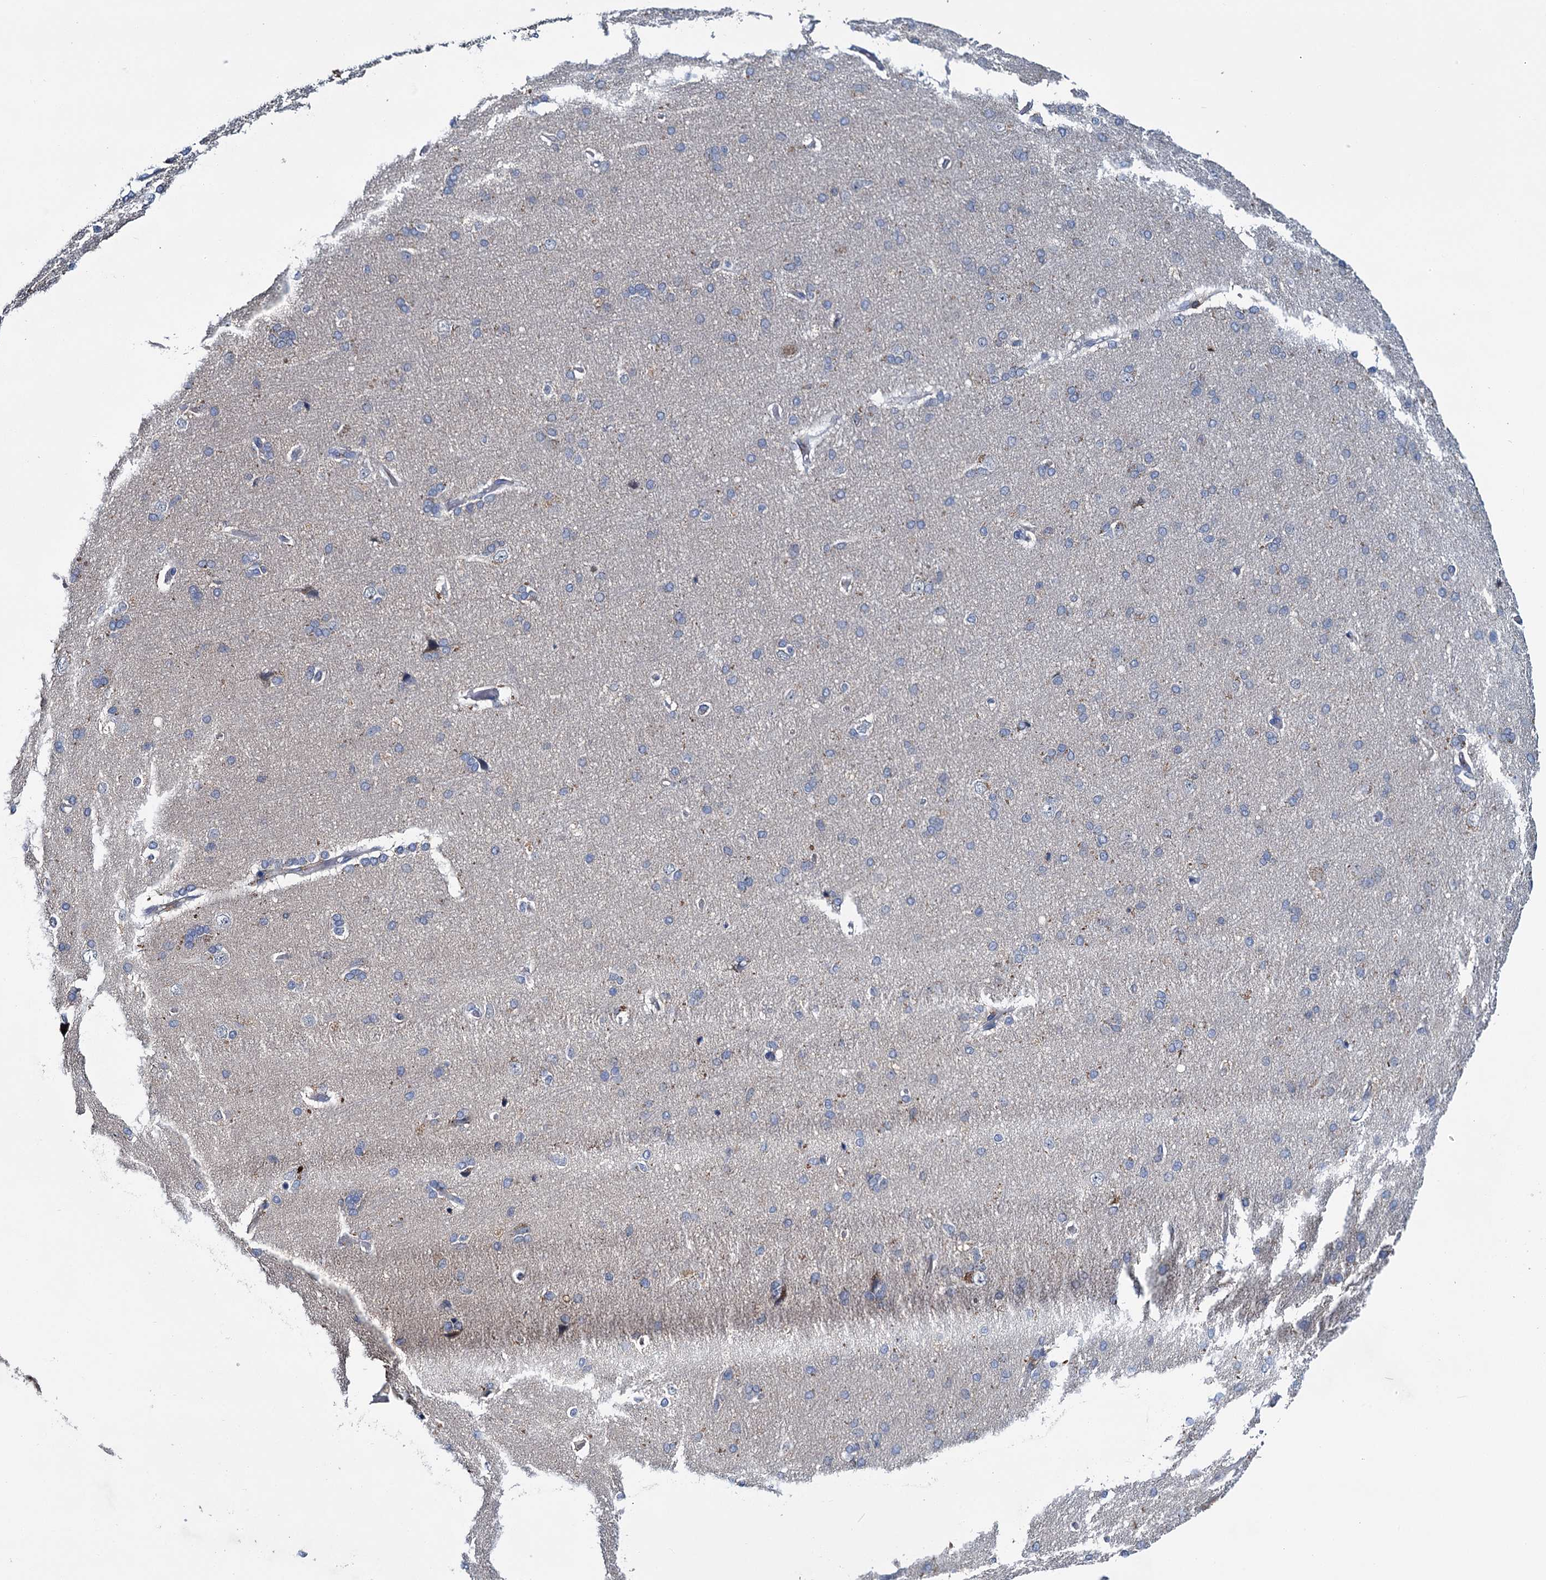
{"staining": {"intensity": "negative", "quantity": "none", "location": "none"}, "tissue": "cerebral cortex", "cell_type": "Endothelial cells", "image_type": "normal", "snomed": [{"axis": "morphology", "description": "Normal tissue, NOS"}, {"axis": "topography", "description": "Cerebral cortex"}], "caption": "Image shows no significant protein expression in endothelial cells of unremarkable cerebral cortex. The staining is performed using DAB (3,3'-diaminobenzidine) brown chromogen with nuclei counter-stained in using hematoxylin.", "gene": "FGFR2", "patient": {"sex": "male", "age": 62}}